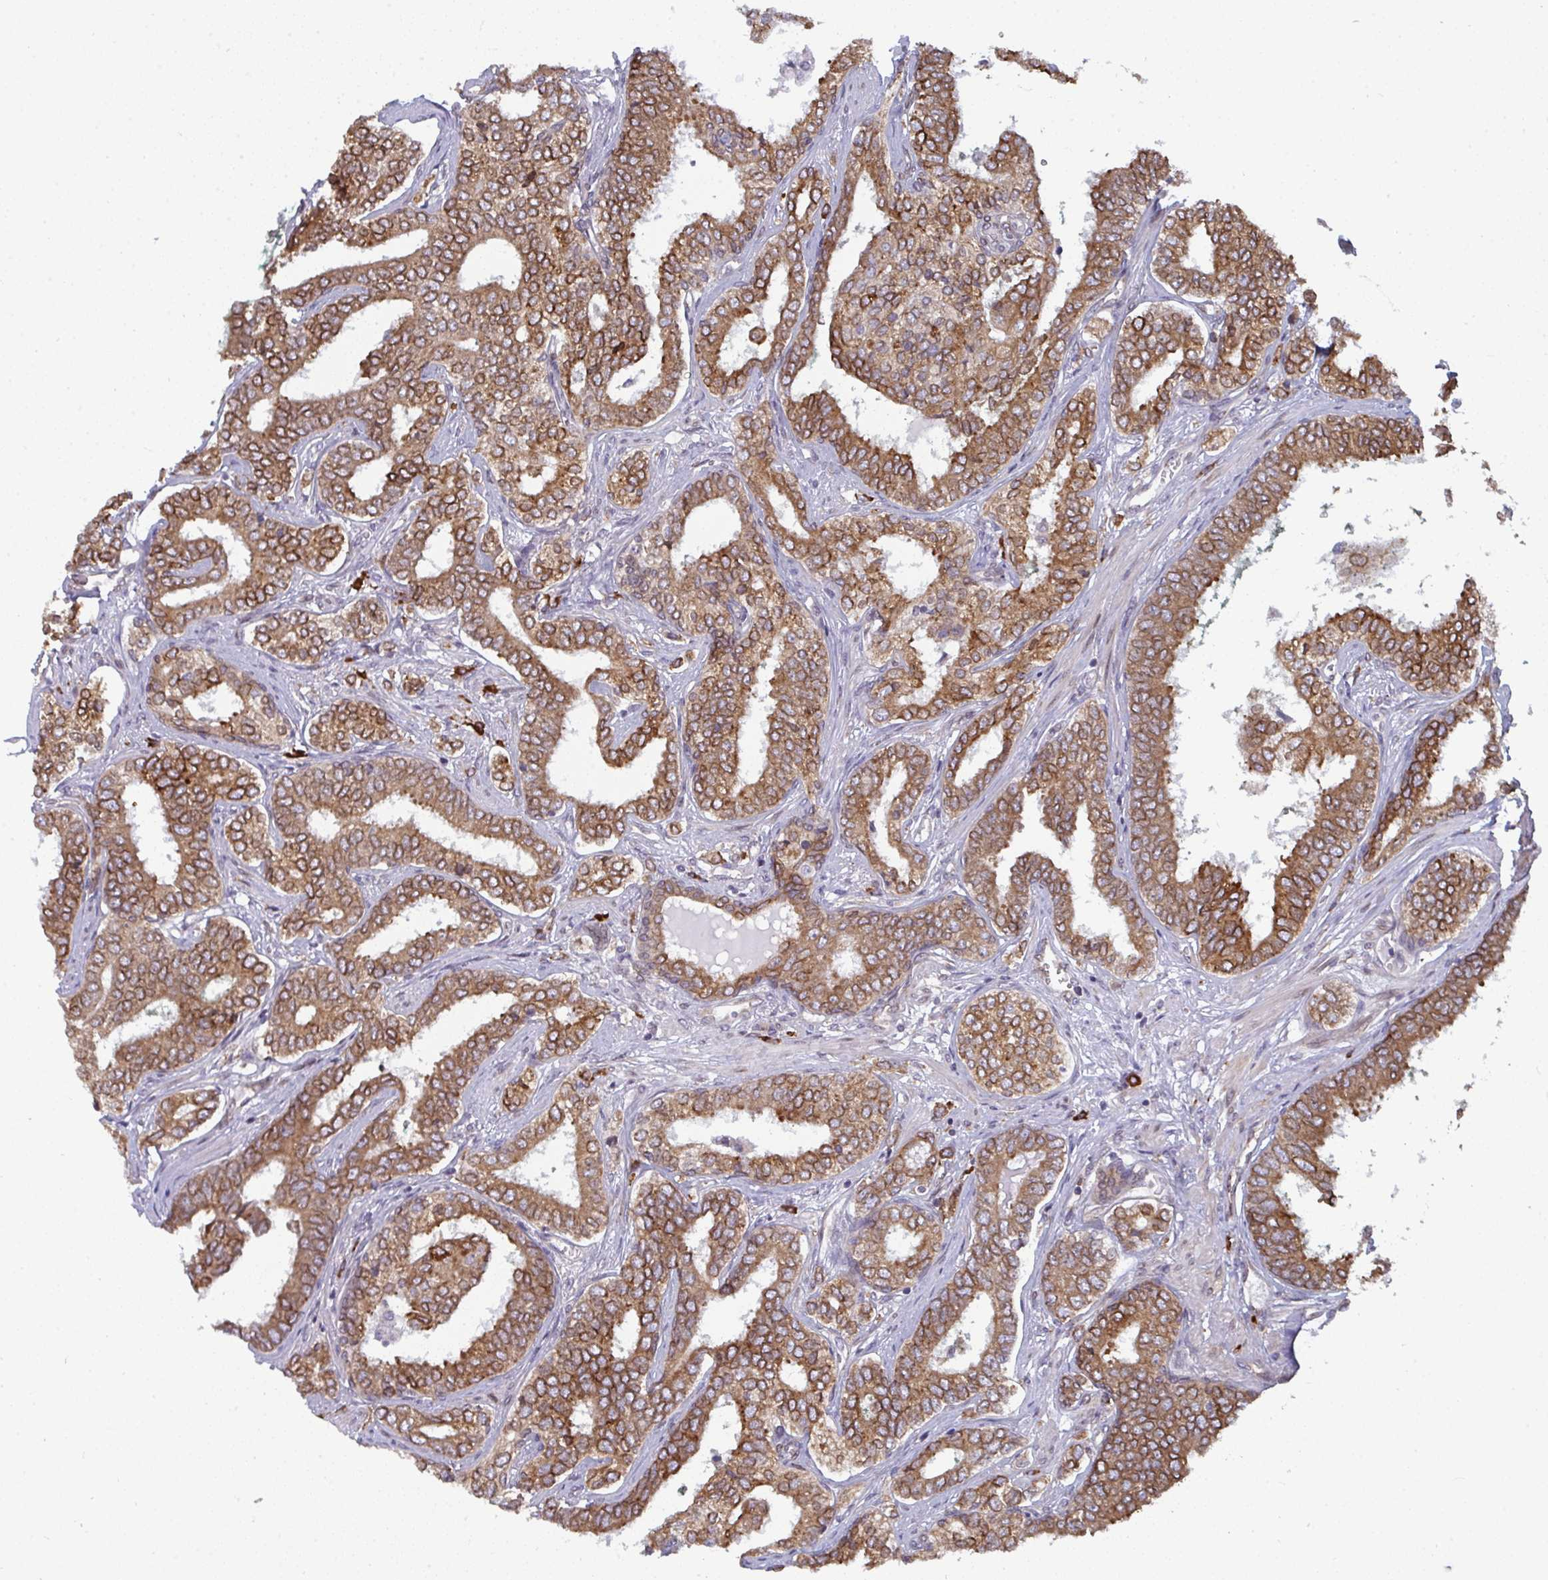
{"staining": {"intensity": "moderate", "quantity": ">75%", "location": "cytoplasmic/membranous"}, "tissue": "prostate cancer", "cell_type": "Tumor cells", "image_type": "cancer", "snomed": [{"axis": "morphology", "description": "Adenocarcinoma, High grade"}, {"axis": "topography", "description": "Prostate"}], "caption": "Protein analysis of prostate cancer tissue displays moderate cytoplasmic/membranous positivity in about >75% of tumor cells. (IHC, brightfield microscopy, high magnification).", "gene": "LYSMD4", "patient": {"sex": "male", "age": 72}}